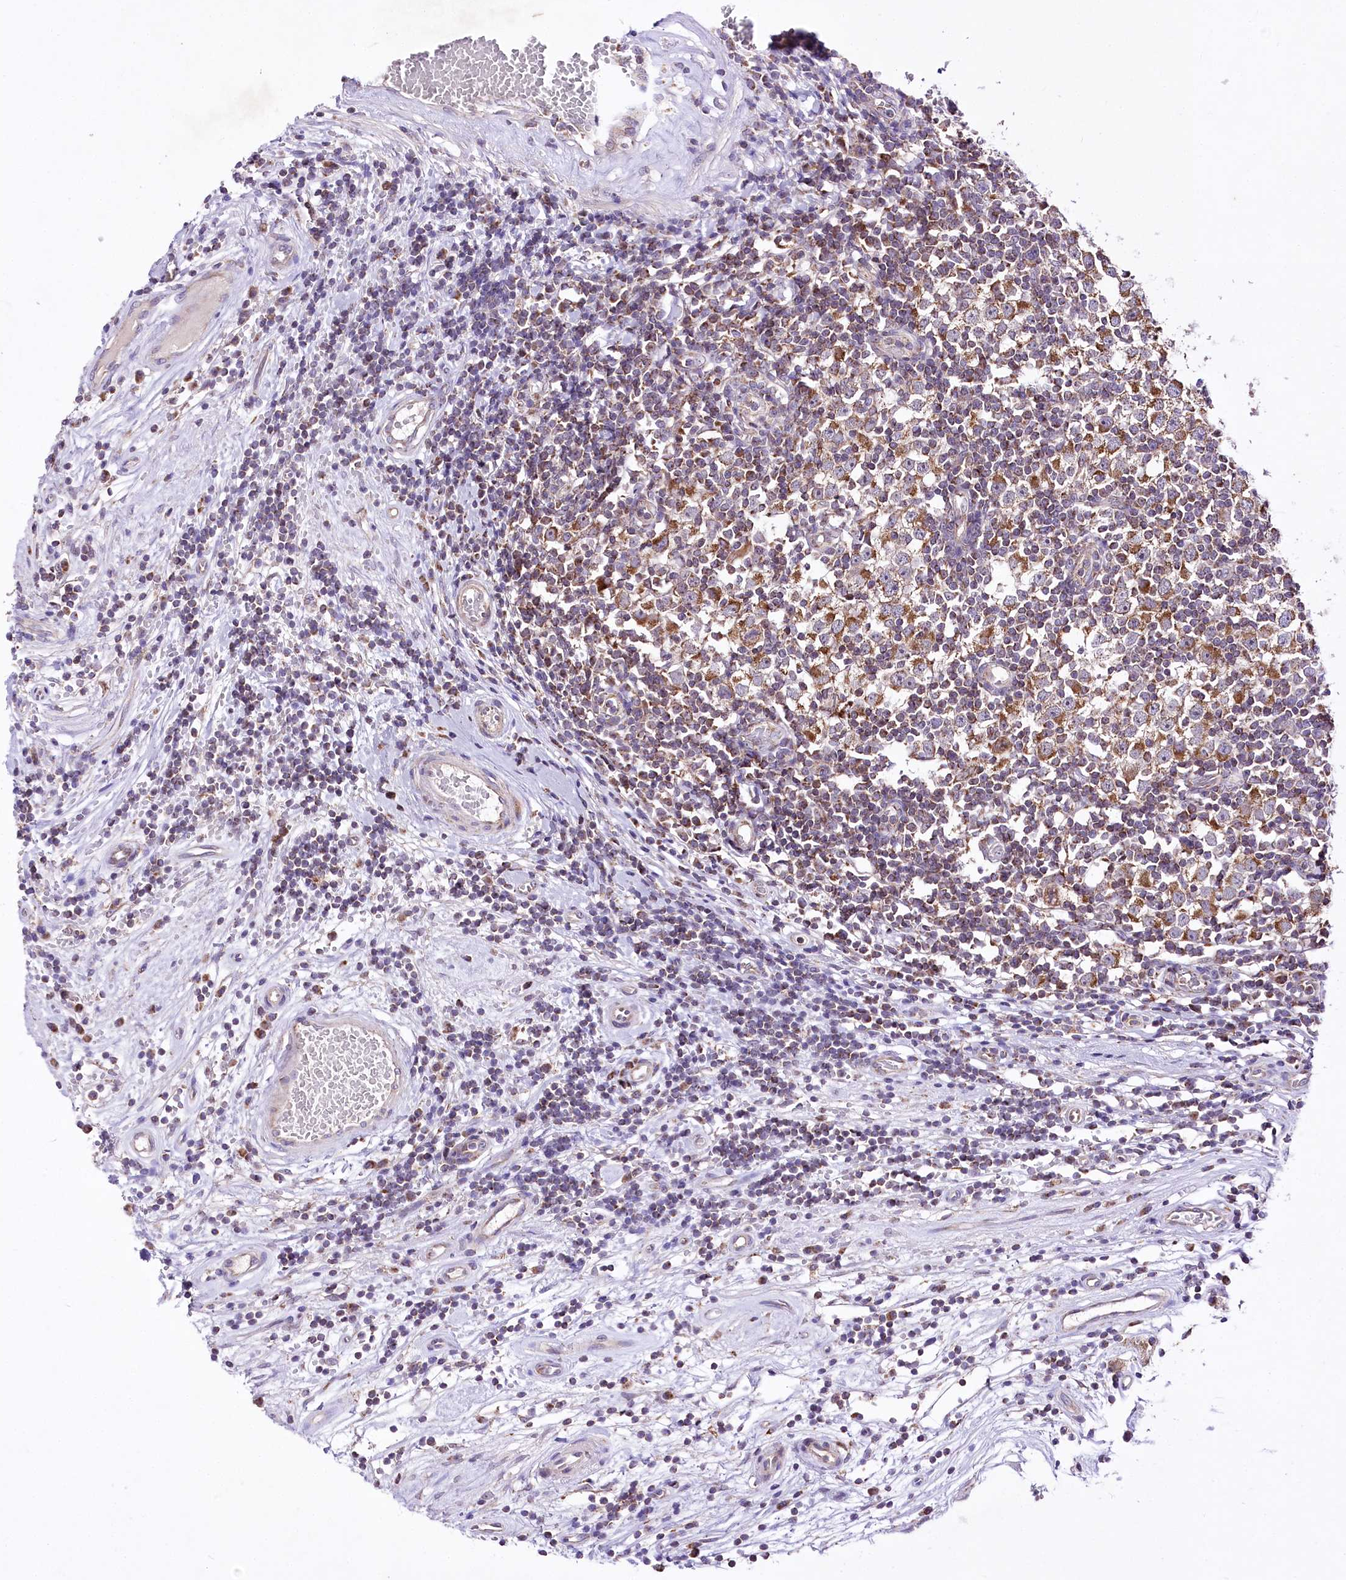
{"staining": {"intensity": "moderate", "quantity": ">75%", "location": "cytoplasmic/membranous"}, "tissue": "testis cancer", "cell_type": "Tumor cells", "image_type": "cancer", "snomed": [{"axis": "morphology", "description": "Seminoma, NOS"}, {"axis": "topography", "description": "Testis"}], "caption": "Testis cancer (seminoma) stained for a protein shows moderate cytoplasmic/membranous positivity in tumor cells. (DAB = brown stain, brightfield microscopy at high magnification).", "gene": "ATE1", "patient": {"sex": "male", "age": 65}}